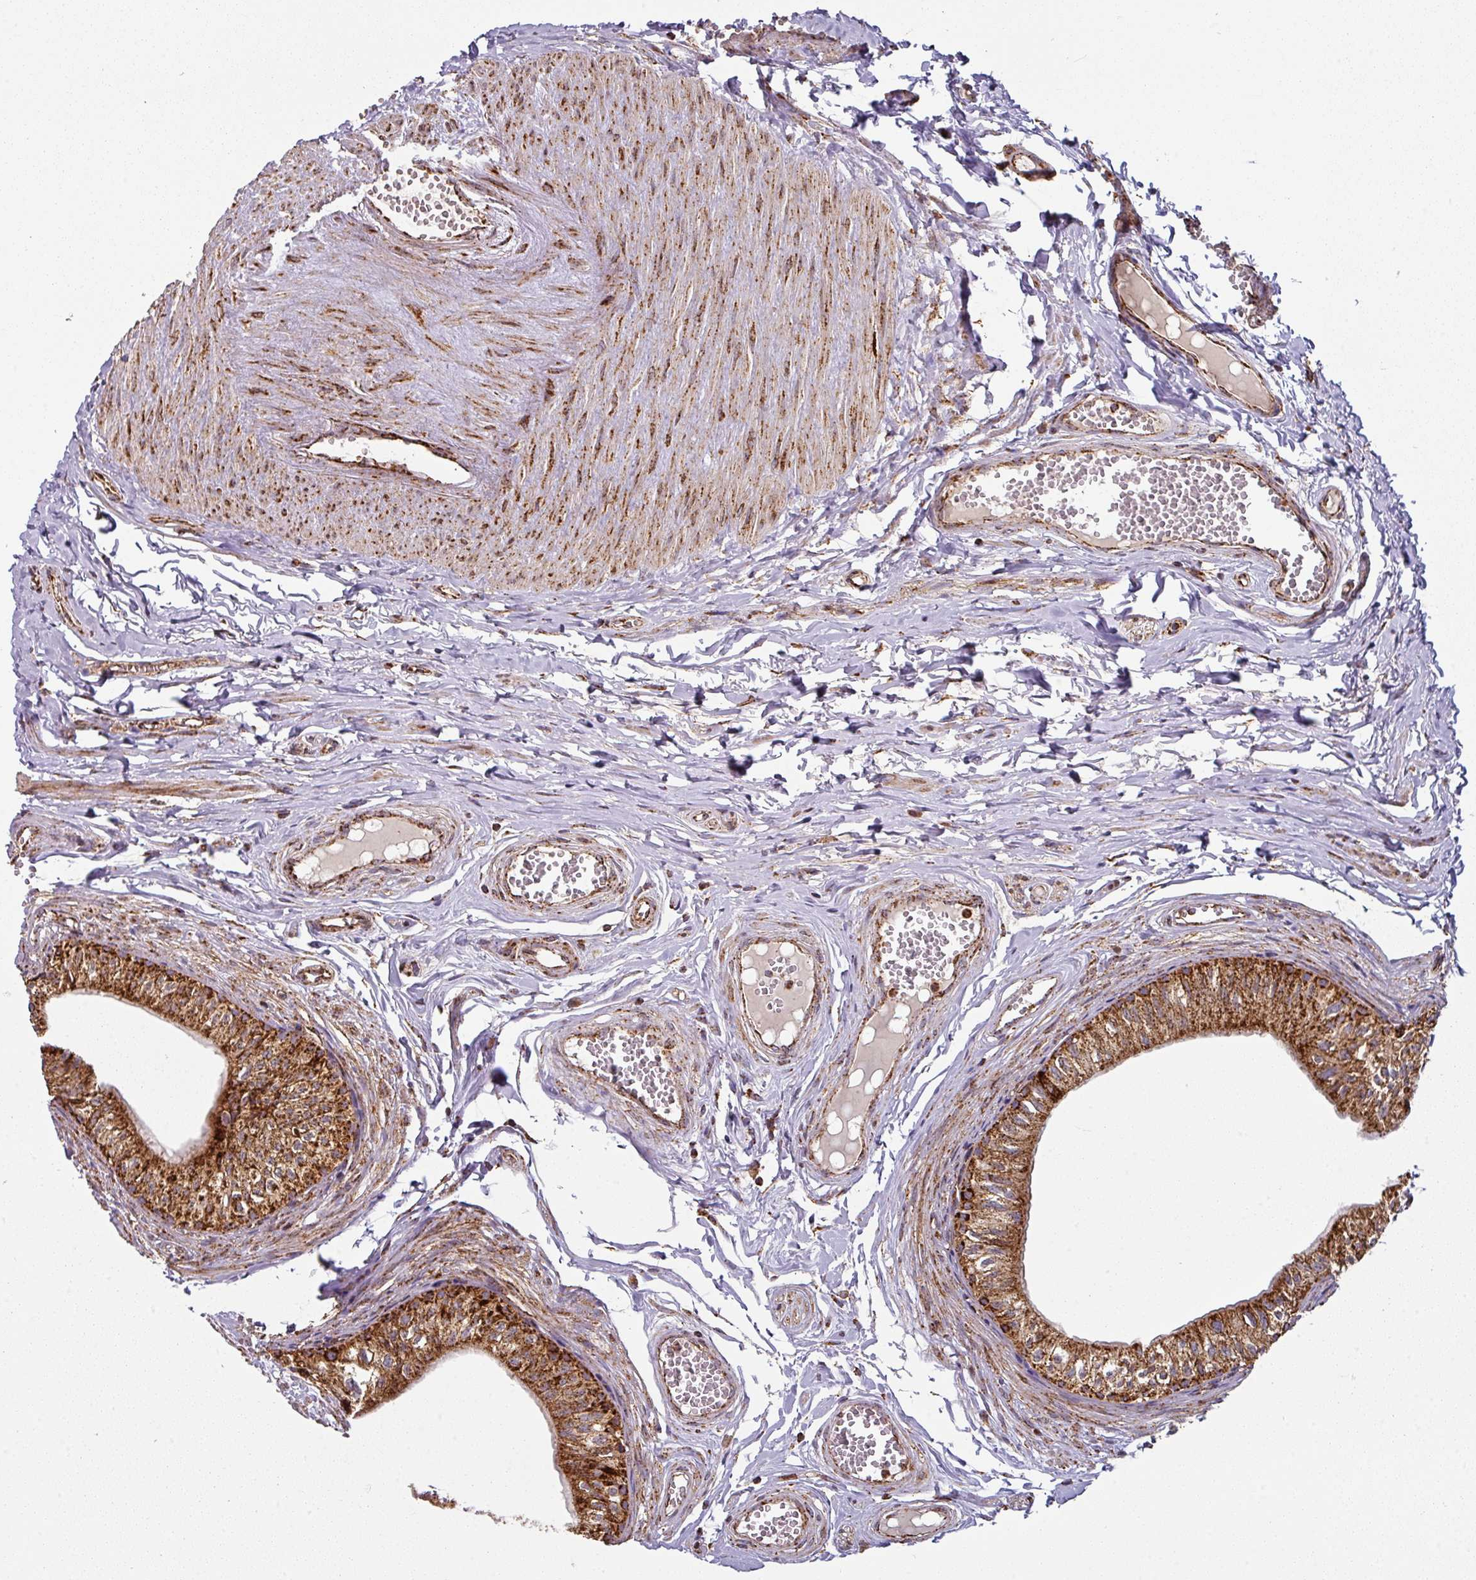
{"staining": {"intensity": "strong", "quantity": ">75%", "location": "cytoplasmic/membranous"}, "tissue": "epididymis", "cell_type": "Glandular cells", "image_type": "normal", "snomed": [{"axis": "morphology", "description": "Normal tissue, NOS"}, {"axis": "topography", "description": "Epididymis"}], "caption": "A brown stain shows strong cytoplasmic/membranous expression of a protein in glandular cells of benign human epididymis.", "gene": "TRAP1", "patient": {"sex": "male", "age": 37}}